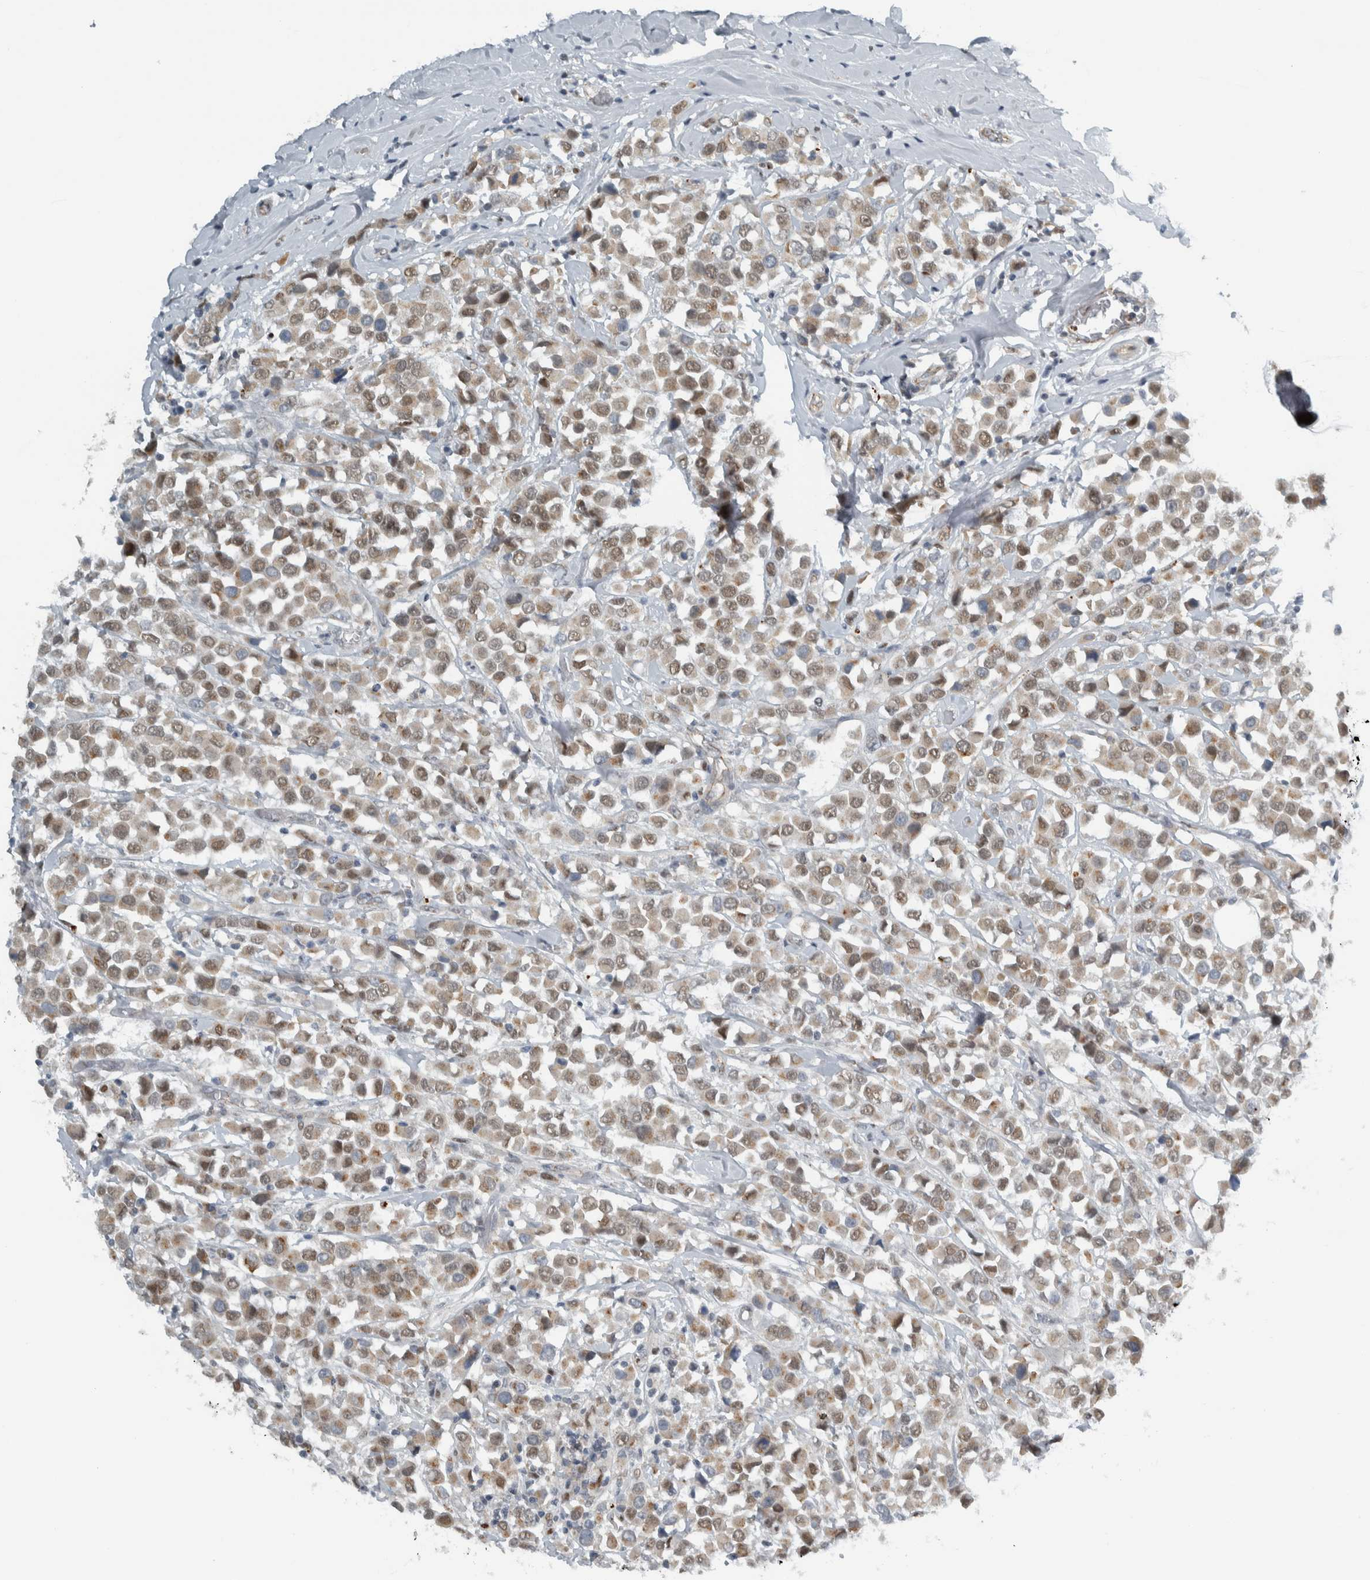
{"staining": {"intensity": "weak", "quantity": ">75%", "location": "cytoplasmic/membranous,nuclear"}, "tissue": "breast cancer", "cell_type": "Tumor cells", "image_type": "cancer", "snomed": [{"axis": "morphology", "description": "Duct carcinoma"}, {"axis": "topography", "description": "Breast"}], "caption": "The image shows staining of breast cancer, revealing weak cytoplasmic/membranous and nuclear protein positivity (brown color) within tumor cells.", "gene": "ADPRM", "patient": {"sex": "female", "age": 61}}